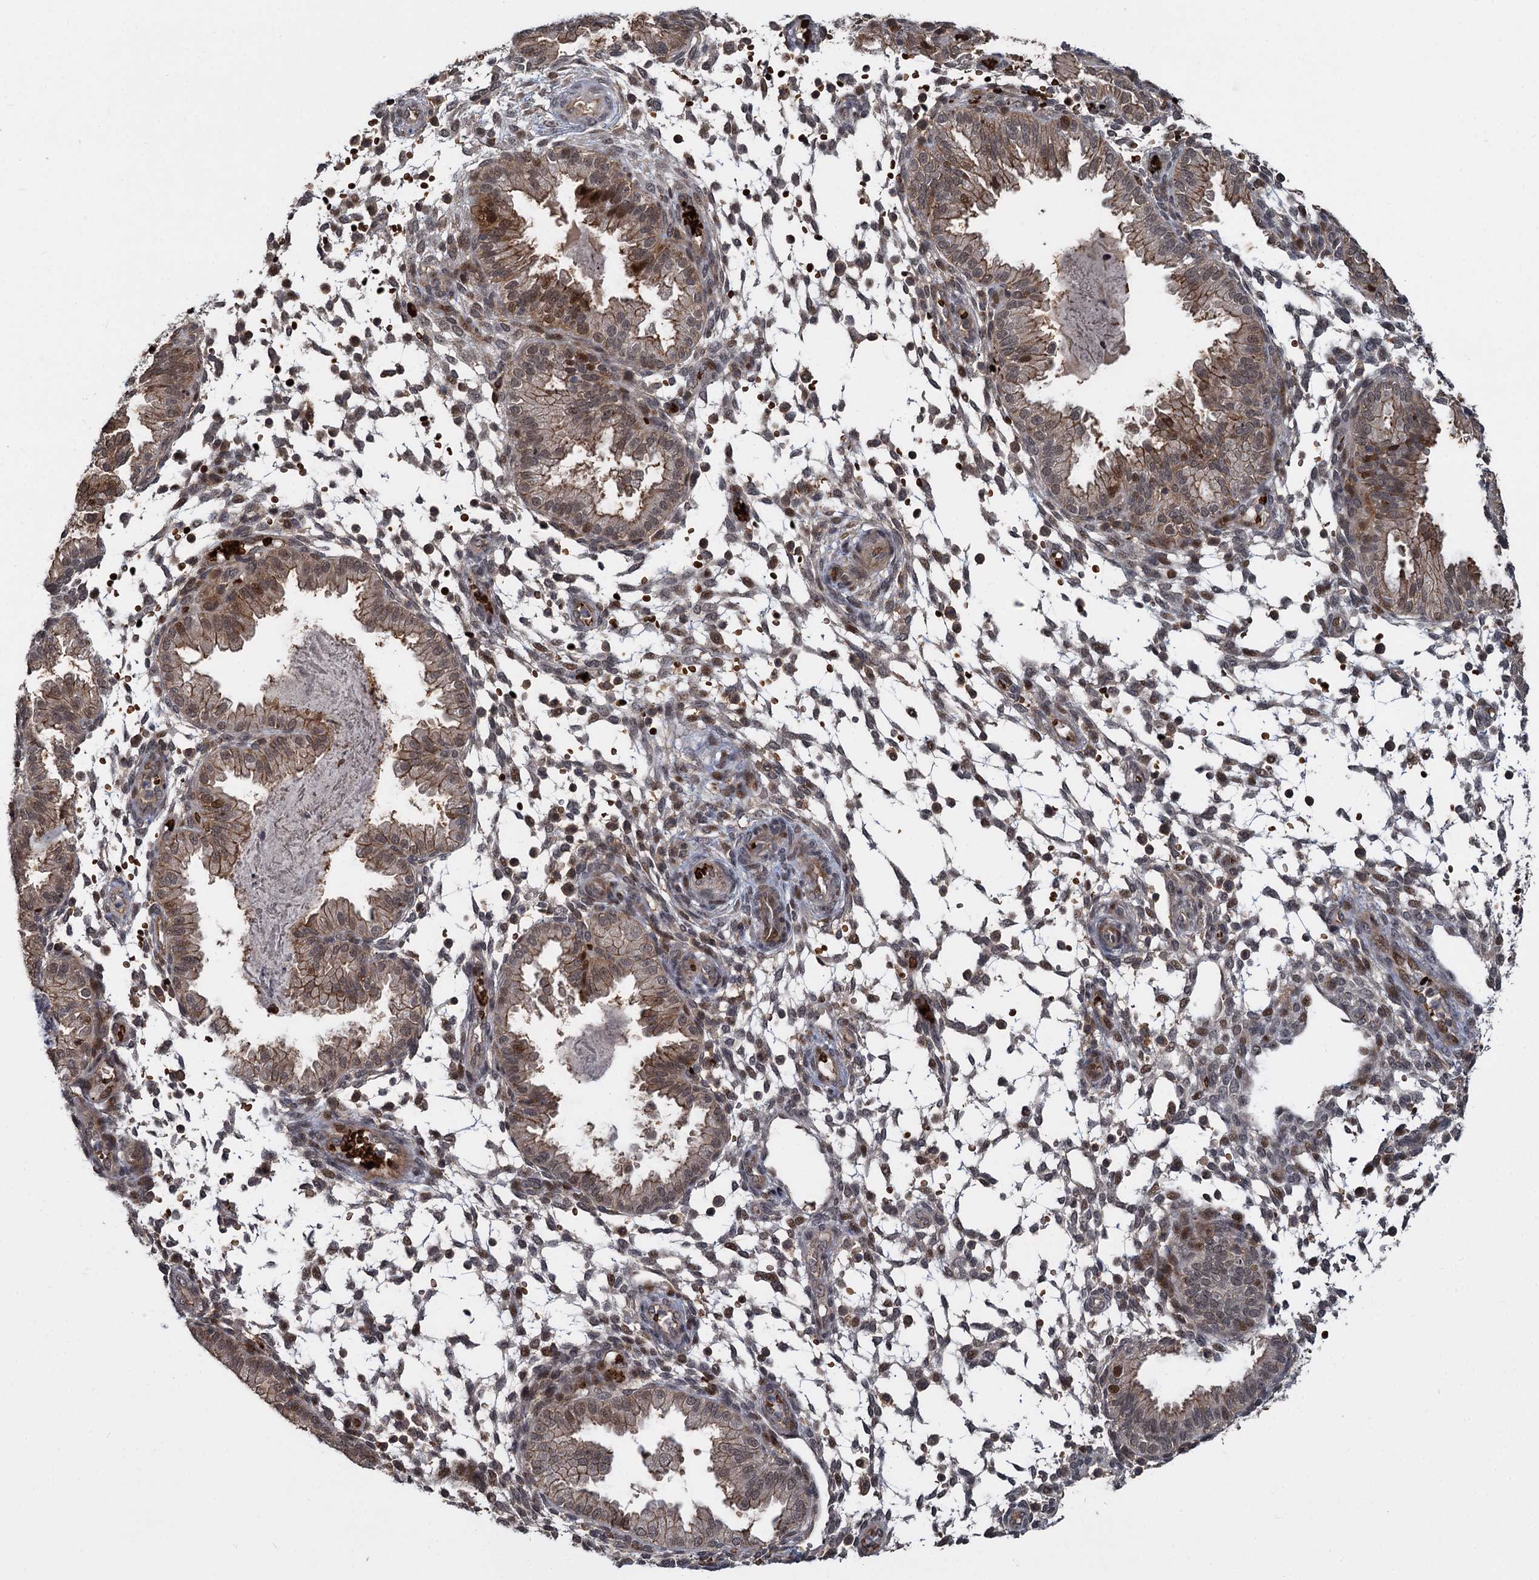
{"staining": {"intensity": "moderate", "quantity": "25%-75%", "location": "cytoplasmic/membranous"}, "tissue": "endometrium", "cell_type": "Cells in endometrial stroma", "image_type": "normal", "snomed": [{"axis": "morphology", "description": "Normal tissue, NOS"}, {"axis": "topography", "description": "Endometrium"}], "caption": "Benign endometrium exhibits moderate cytoplasmic/membranous expression in approximately 25%-75% of cells in endometrial stroma.", "gene": "FANCI", "patient": {"sex": "female", "age": 33}}